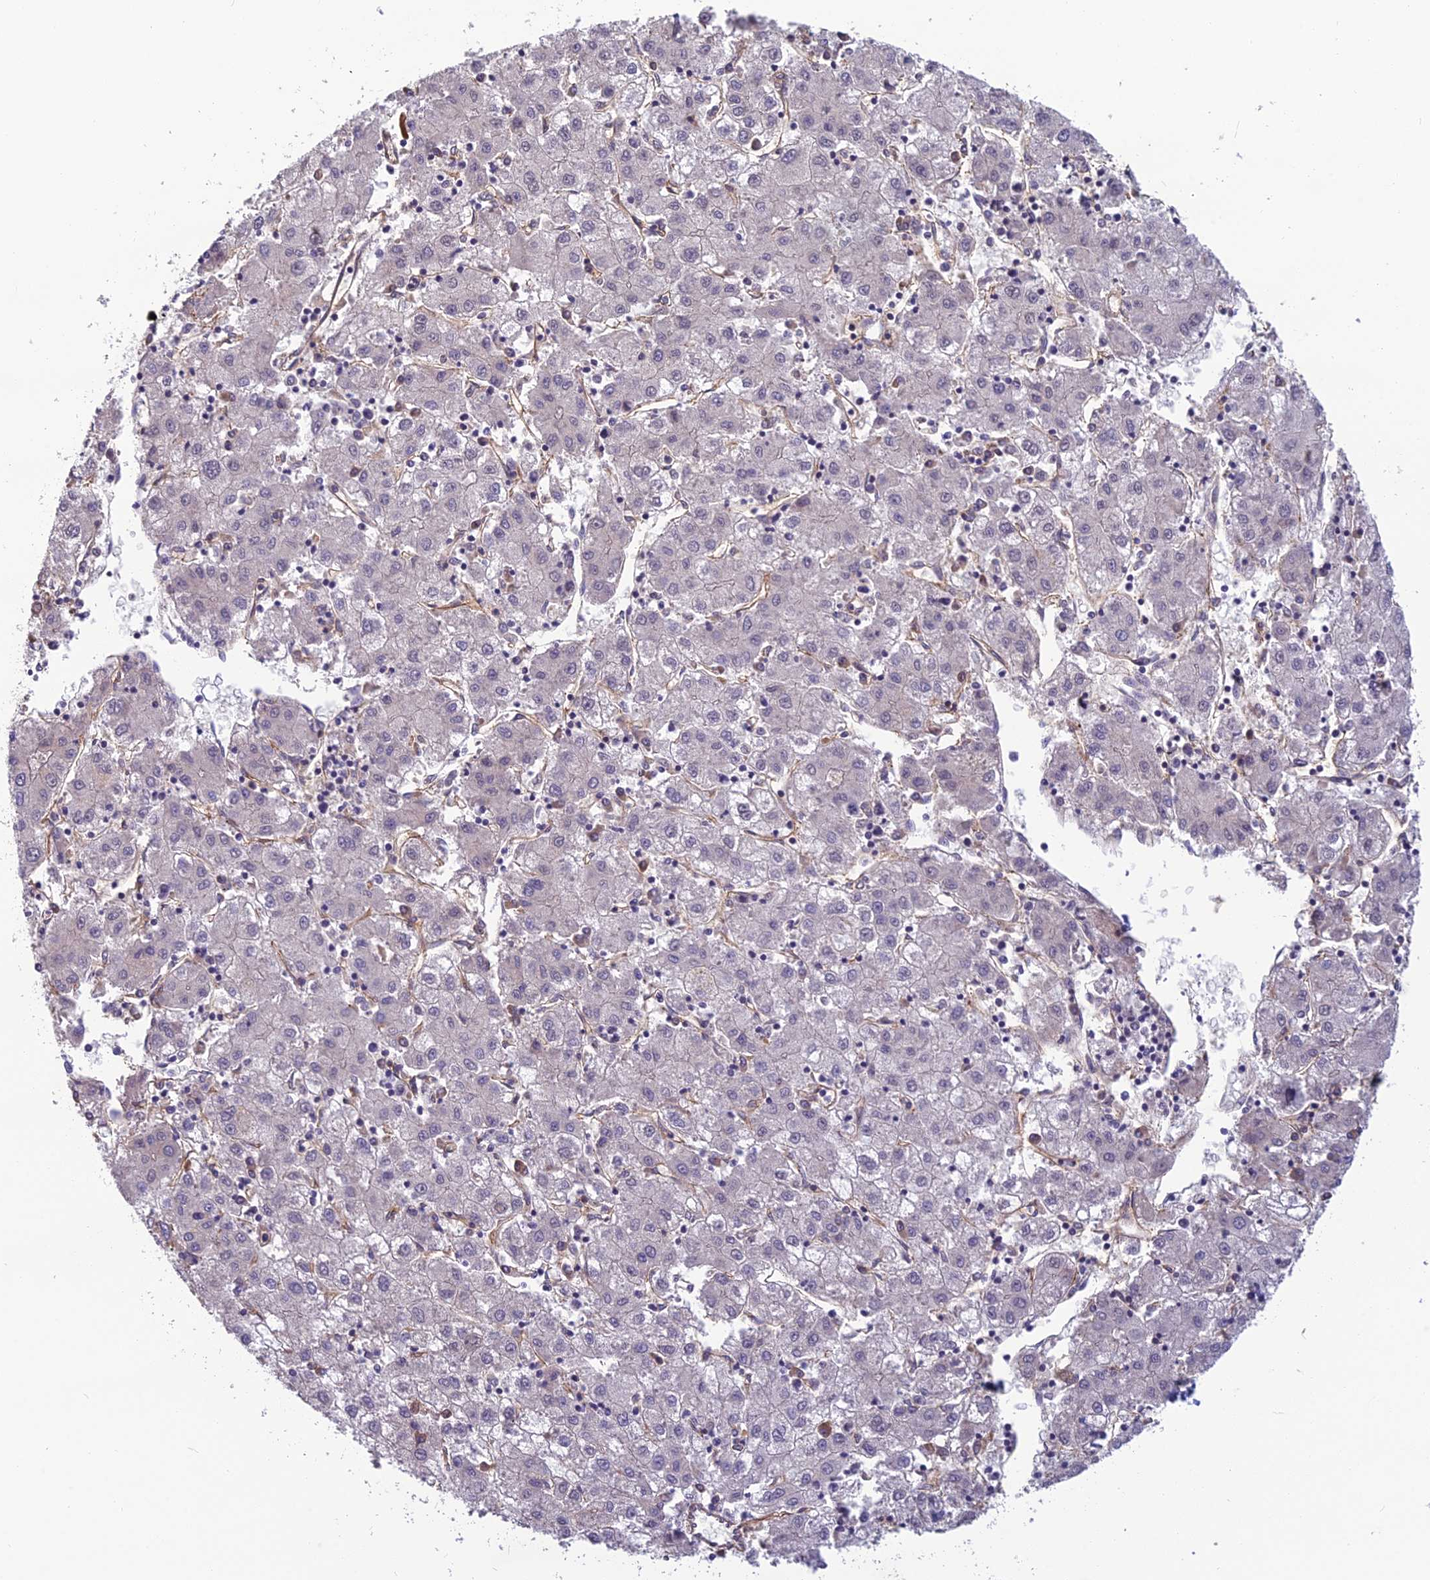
{"staining": {"intensity": "negative", "quantity": "none", "location": "none"}, "tissue": "liver cancer", "cell_type": "Tumor cells", "image_type": "cancer", "snomed": [{"axis": "morphology", "description": "Carcinoma, Hepatocellular, NOS"}, {"axis": "topography", "description": "Liver"}], "caption": "Immunohistochemistry histopathology image of liver cancer stained for a protein (brown), which displays no positivity in tumor cells.", "gene": "TSPAN15", "patient": {"sex": "male", "age": 72}}